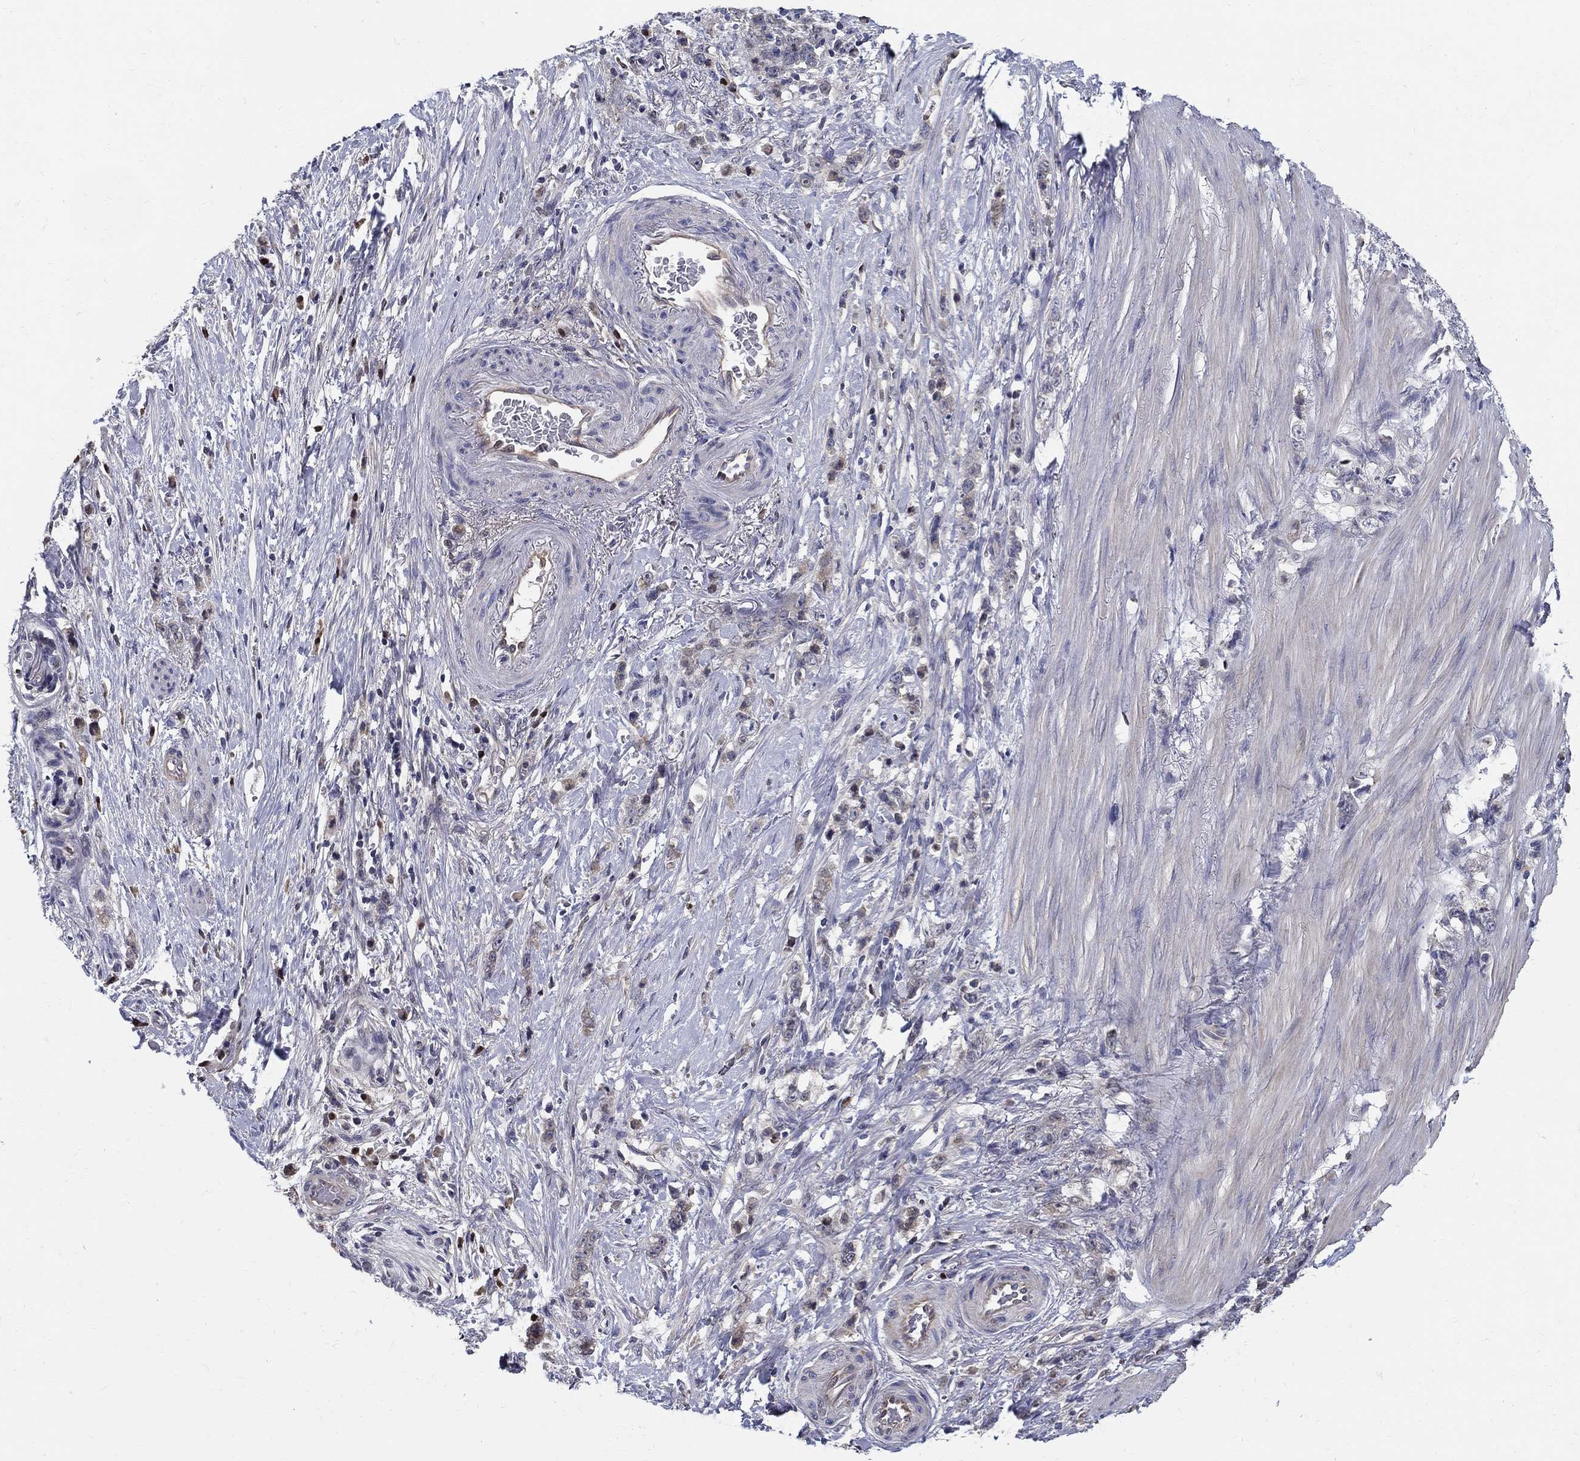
{"staining": {"intensity": "weak", "quantity": "25%-75%", "location": "cytoplasmic/membranous"}, "tissue": "stomach cancer", "cell_type": "Tumor cells", "image_type": "cancer", "snomed": [{"axis": "morphology", "description": "Adenocarcinoma, NOS"}, {"axis": "topography", "description": "Stomach, lower"}], "caption": "DAB (3,3'-diaminobenzidine) immunohistochemical staining of human stomach adenocarcinoma demonstrates weak cytoplasmic/membranous protein expression in approximately 25%-75% of tumor cells. (Brightfield microscopy of DAB IHC at high magnification).", "gene": "C16orf46", "patient": {"sex": "male", "age": 88}}